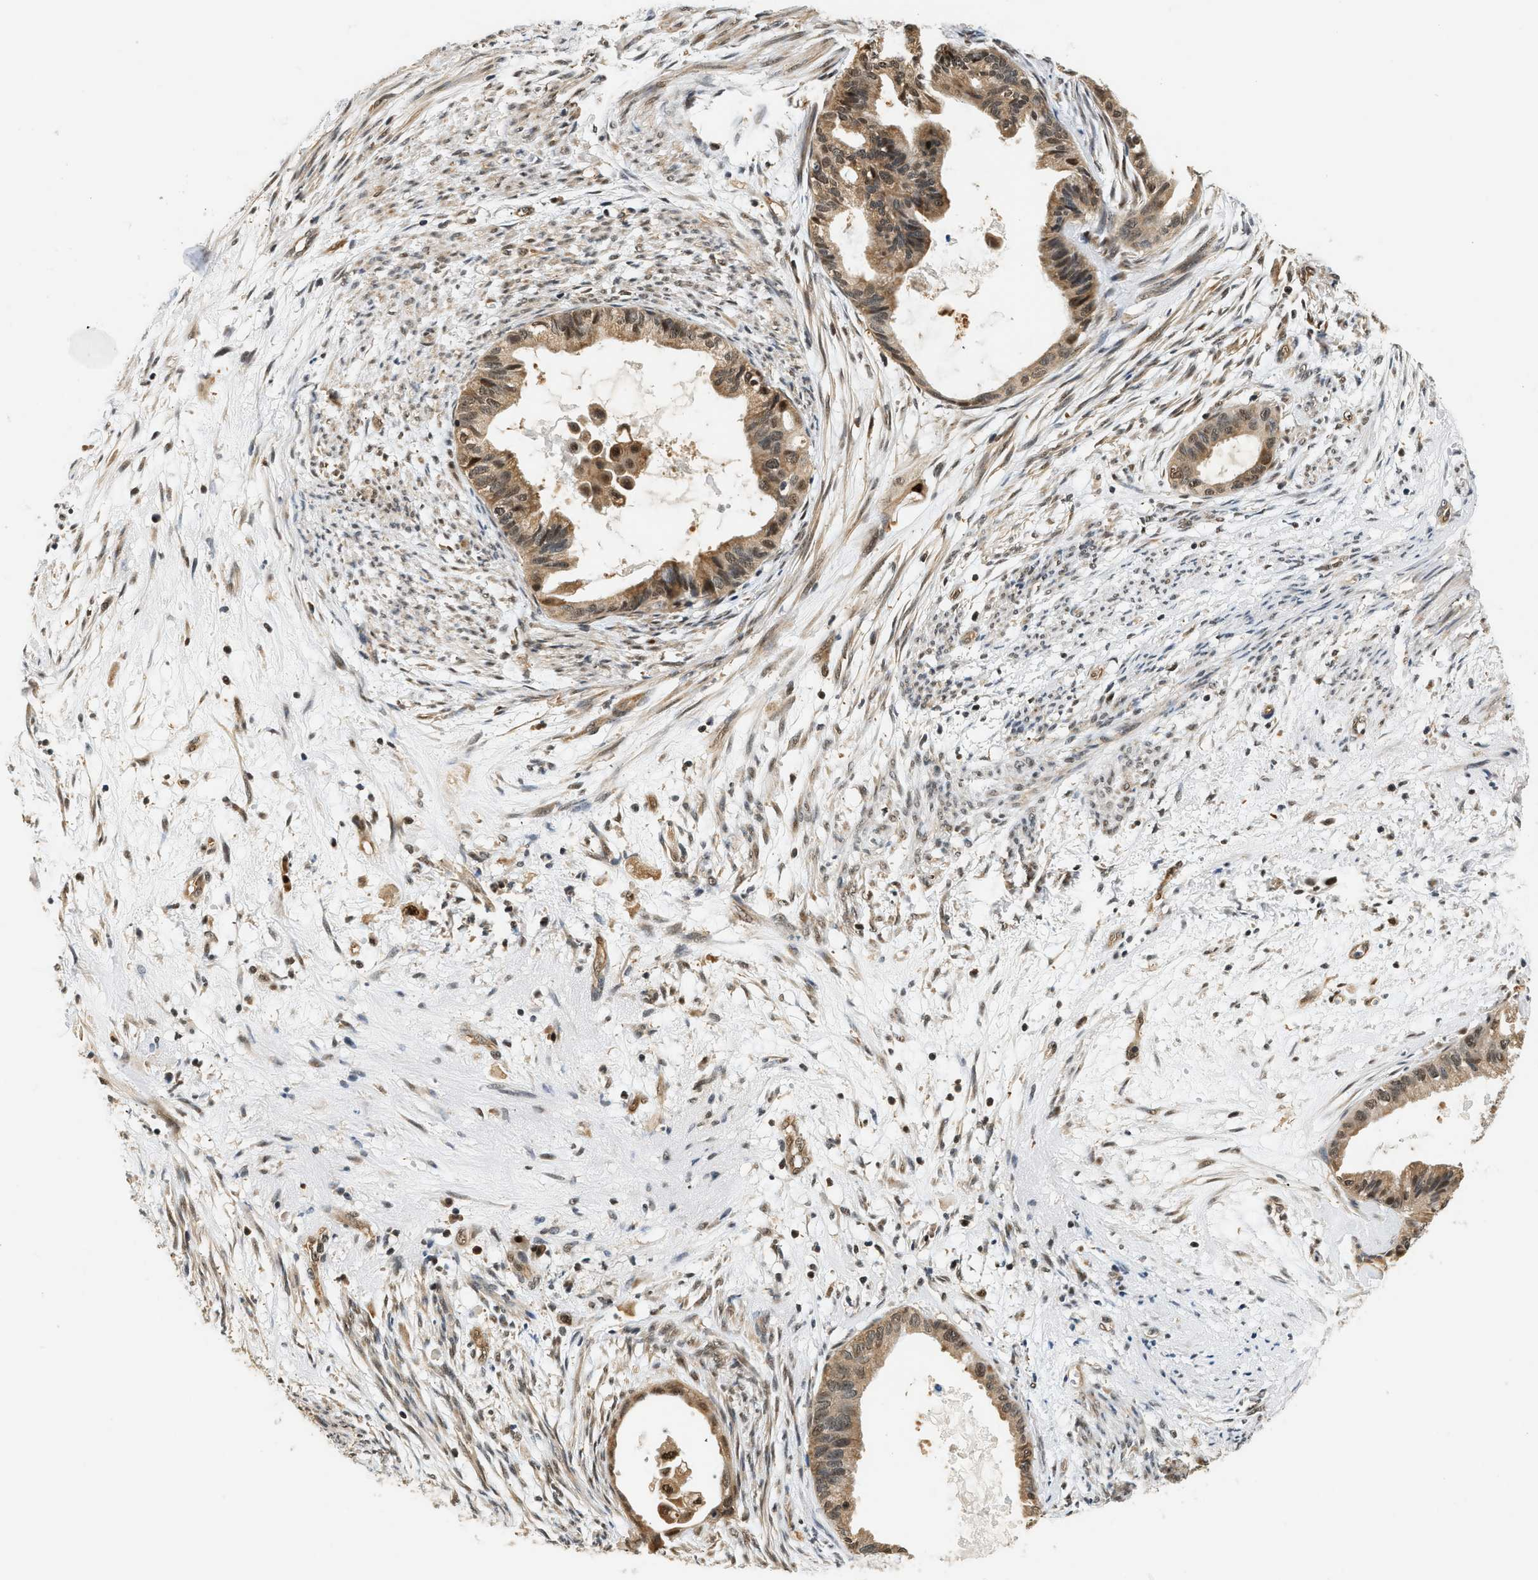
{"staining": {"intensity": "moderate", "quantity": ">75%", "location": "cytoplasmic/membranous,nuclear"}, "tissue": "cervical cancer", "cell_type": "Tumor cells", "image_type": "cancer", "snomed": [{"axis": "morphology", "description": "Normal tissue, NOS"}, {"axis": "morphology", "description": "Adenocarcinoma, NOS"}, {"axis": "topography", "description": "Cervix"}, {"axis": "topography", "description": "Endometrium"}], "caption": "A medium amount of moderate cytoplasmic/membranous and nuclear staining is seen in approximately >75% of tumor cells in cervical cancer (adenocarcinoma) tissue.", "gene": "PSMD3", "patient": {"sex": "female", "age": 86}}